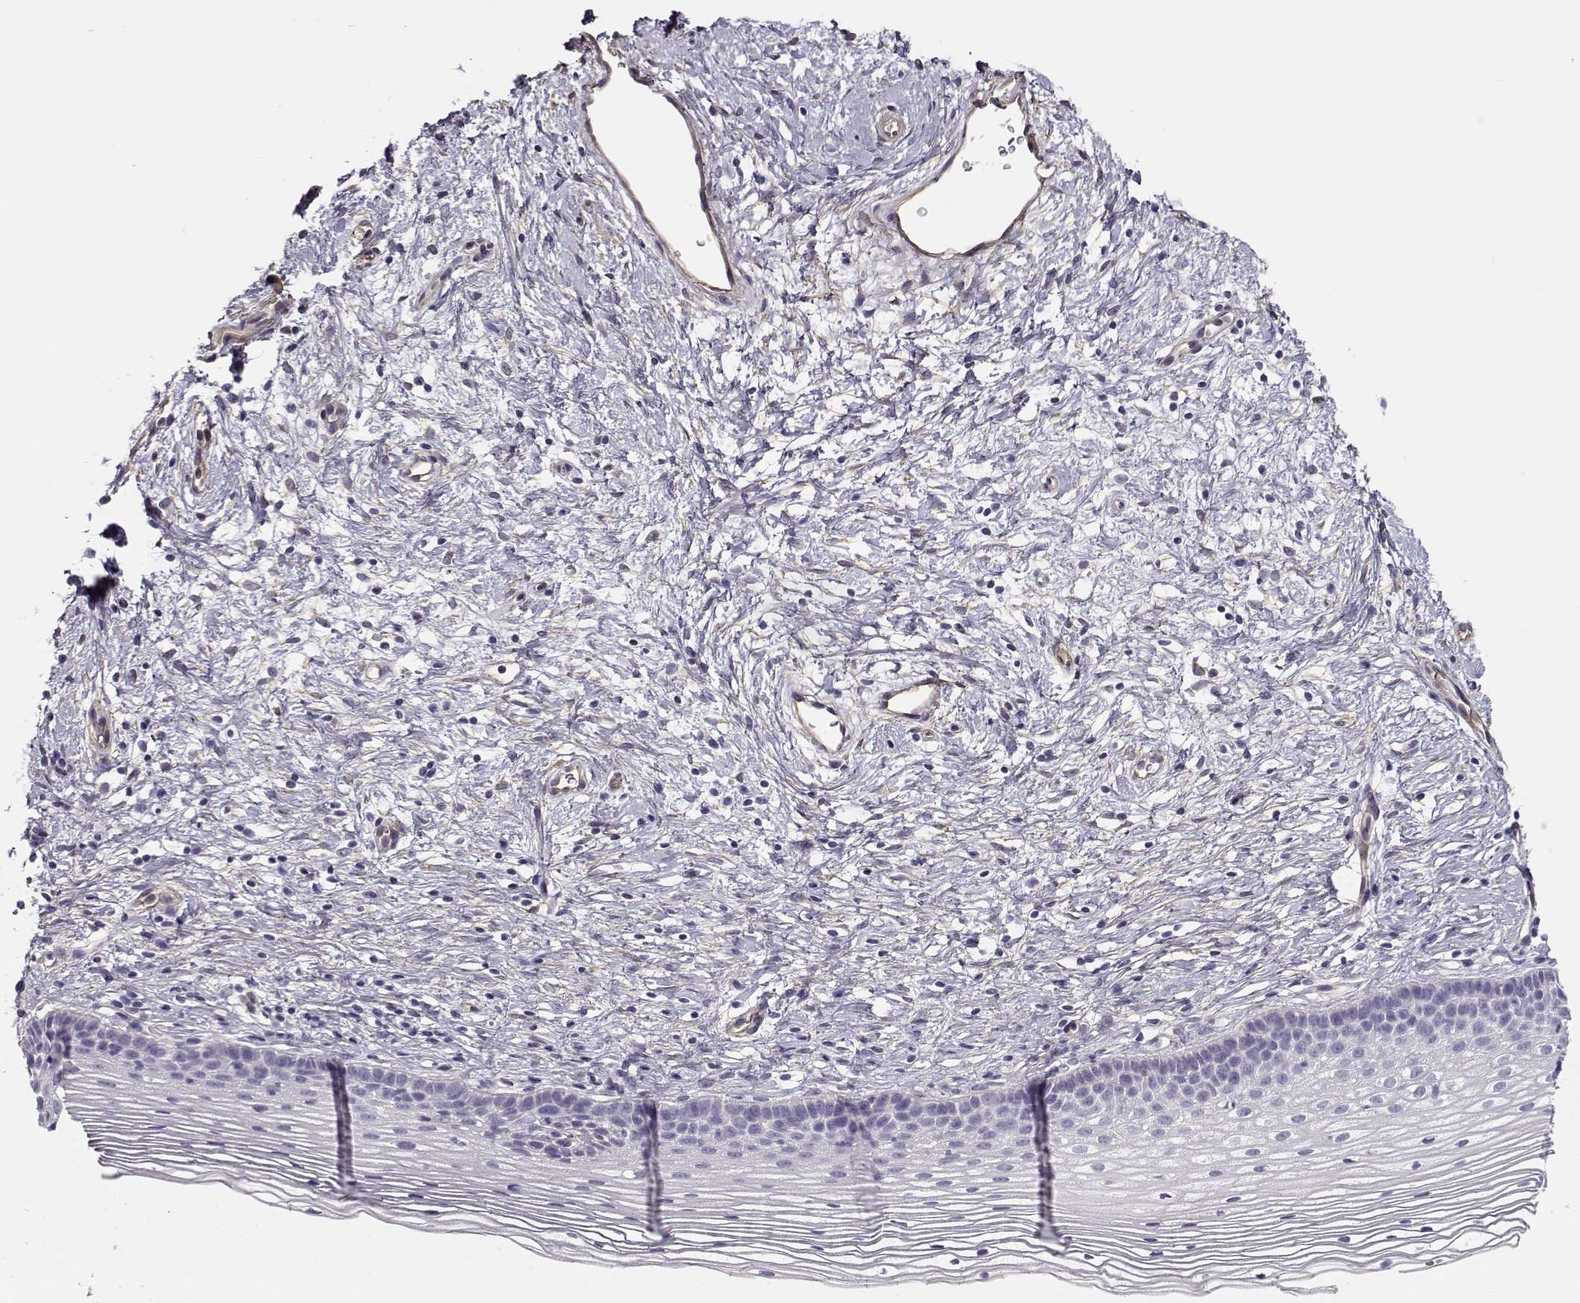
{"staining": {"intensity": "negative", "quantity": "none", "location": "none"}, "tissue": "cervix", "cell_type": "Glandular cells", "image_type": "normal", "snomed": [{"axis": "morphology", "description": "Normal tissue, NOS"}, {"axis": "topography", "description": "Cervix"}], "caption": "Immunohistochemical staining of unremarkable human cervix exhibits no significant positivity in glandular cells. The staining was performed using DAB (3,3'-diaminobenzidine) to visualize the protein expression in brown, while the nuclei were stained in blue with hematoxylin (Magnification: 20x).", "gene": "MYO1A", "patient": {"sex": "female", "age": 39}}